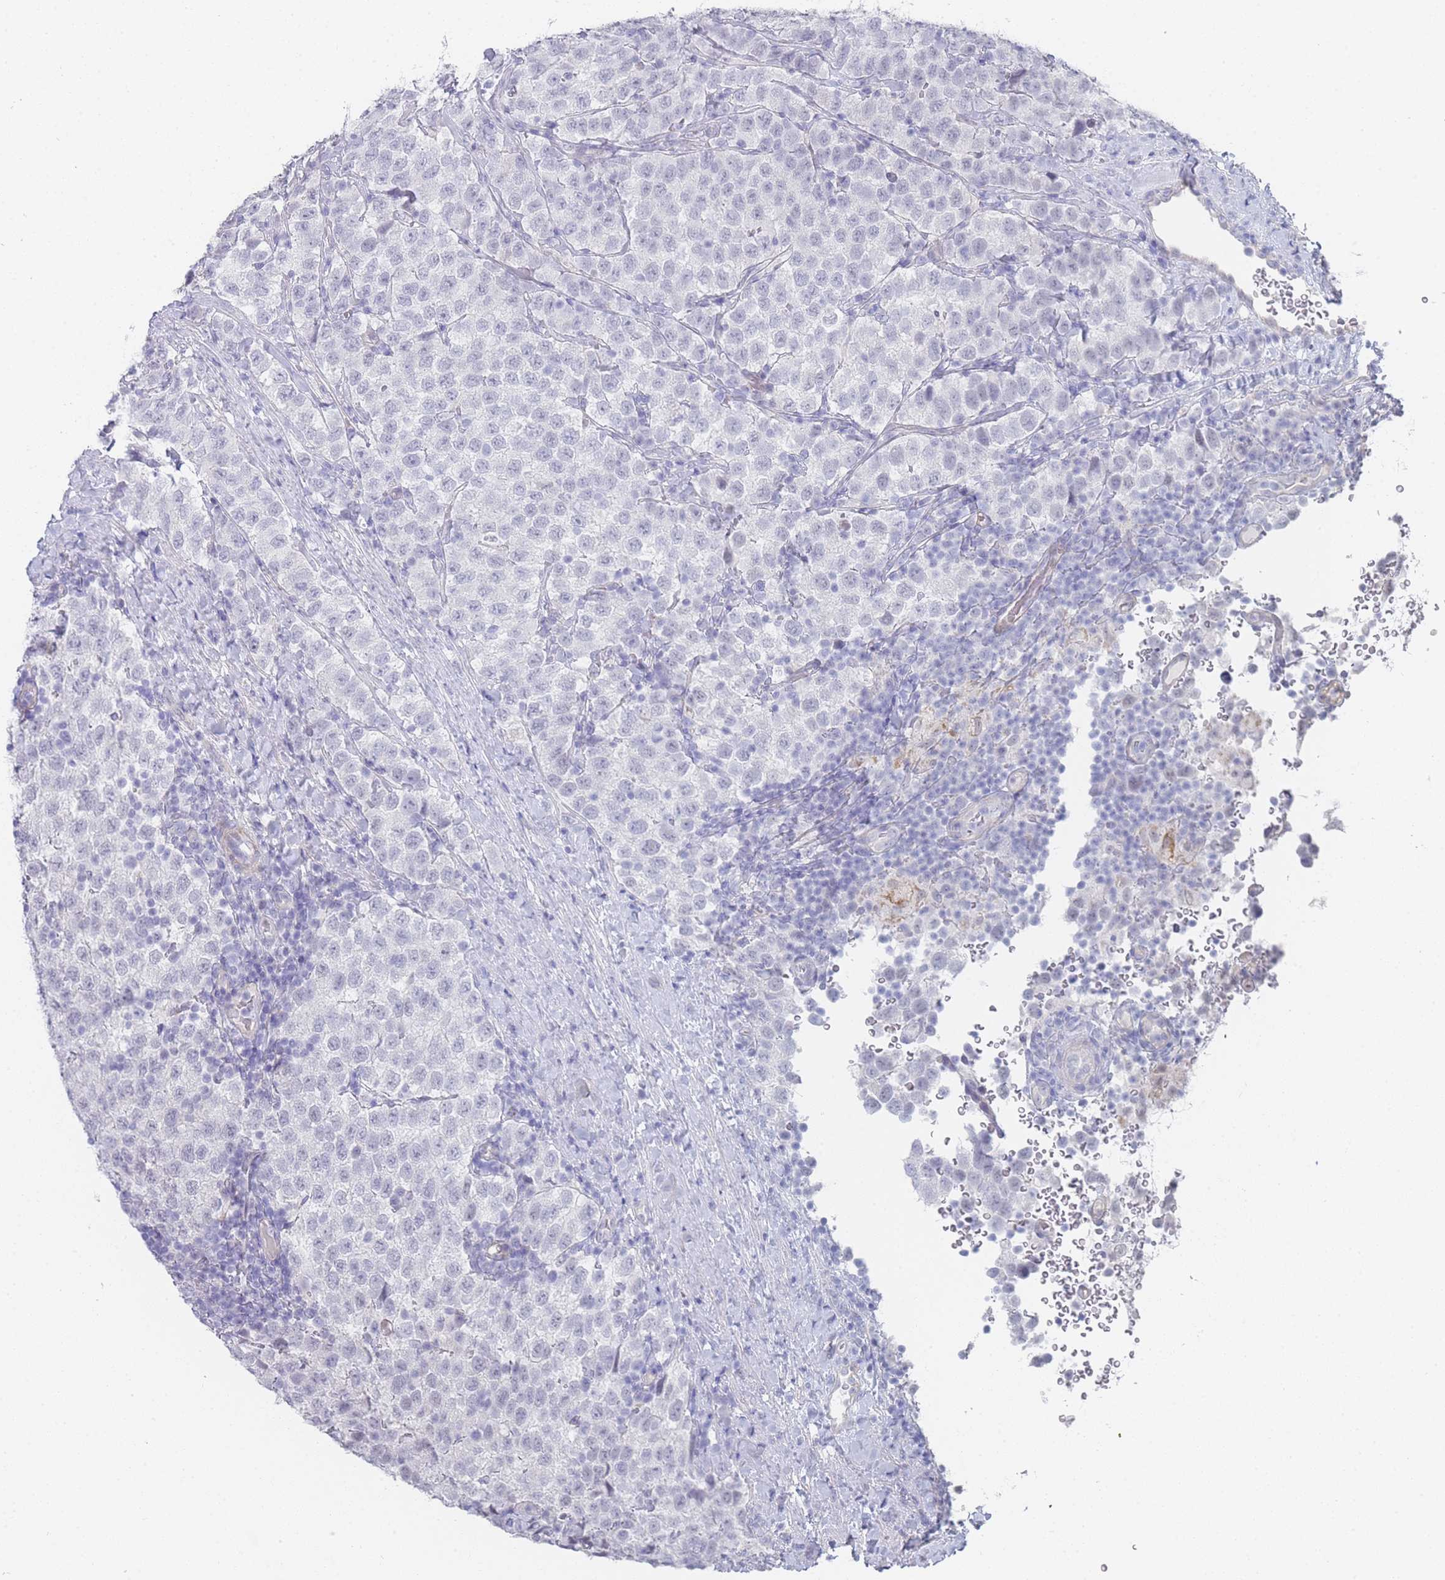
{"staining": {"intensity": "negative", "quantity": "none", "location": "none"}, "tissue": "testis cancer", "cell_type": "Tumor cells", "image_type": "cancer", "snomed": [{"axis": "morphology", "description": "Seminoma, NOS"}, {"axis": "topography", "description": "Testis"}], "caption": "Human seminoma (testis) stained for a protein using immunohistochemistry reveals no staining in tumor cells.", "gene": "IMPG1", "patient": {"sex": "male", "age": 34}}